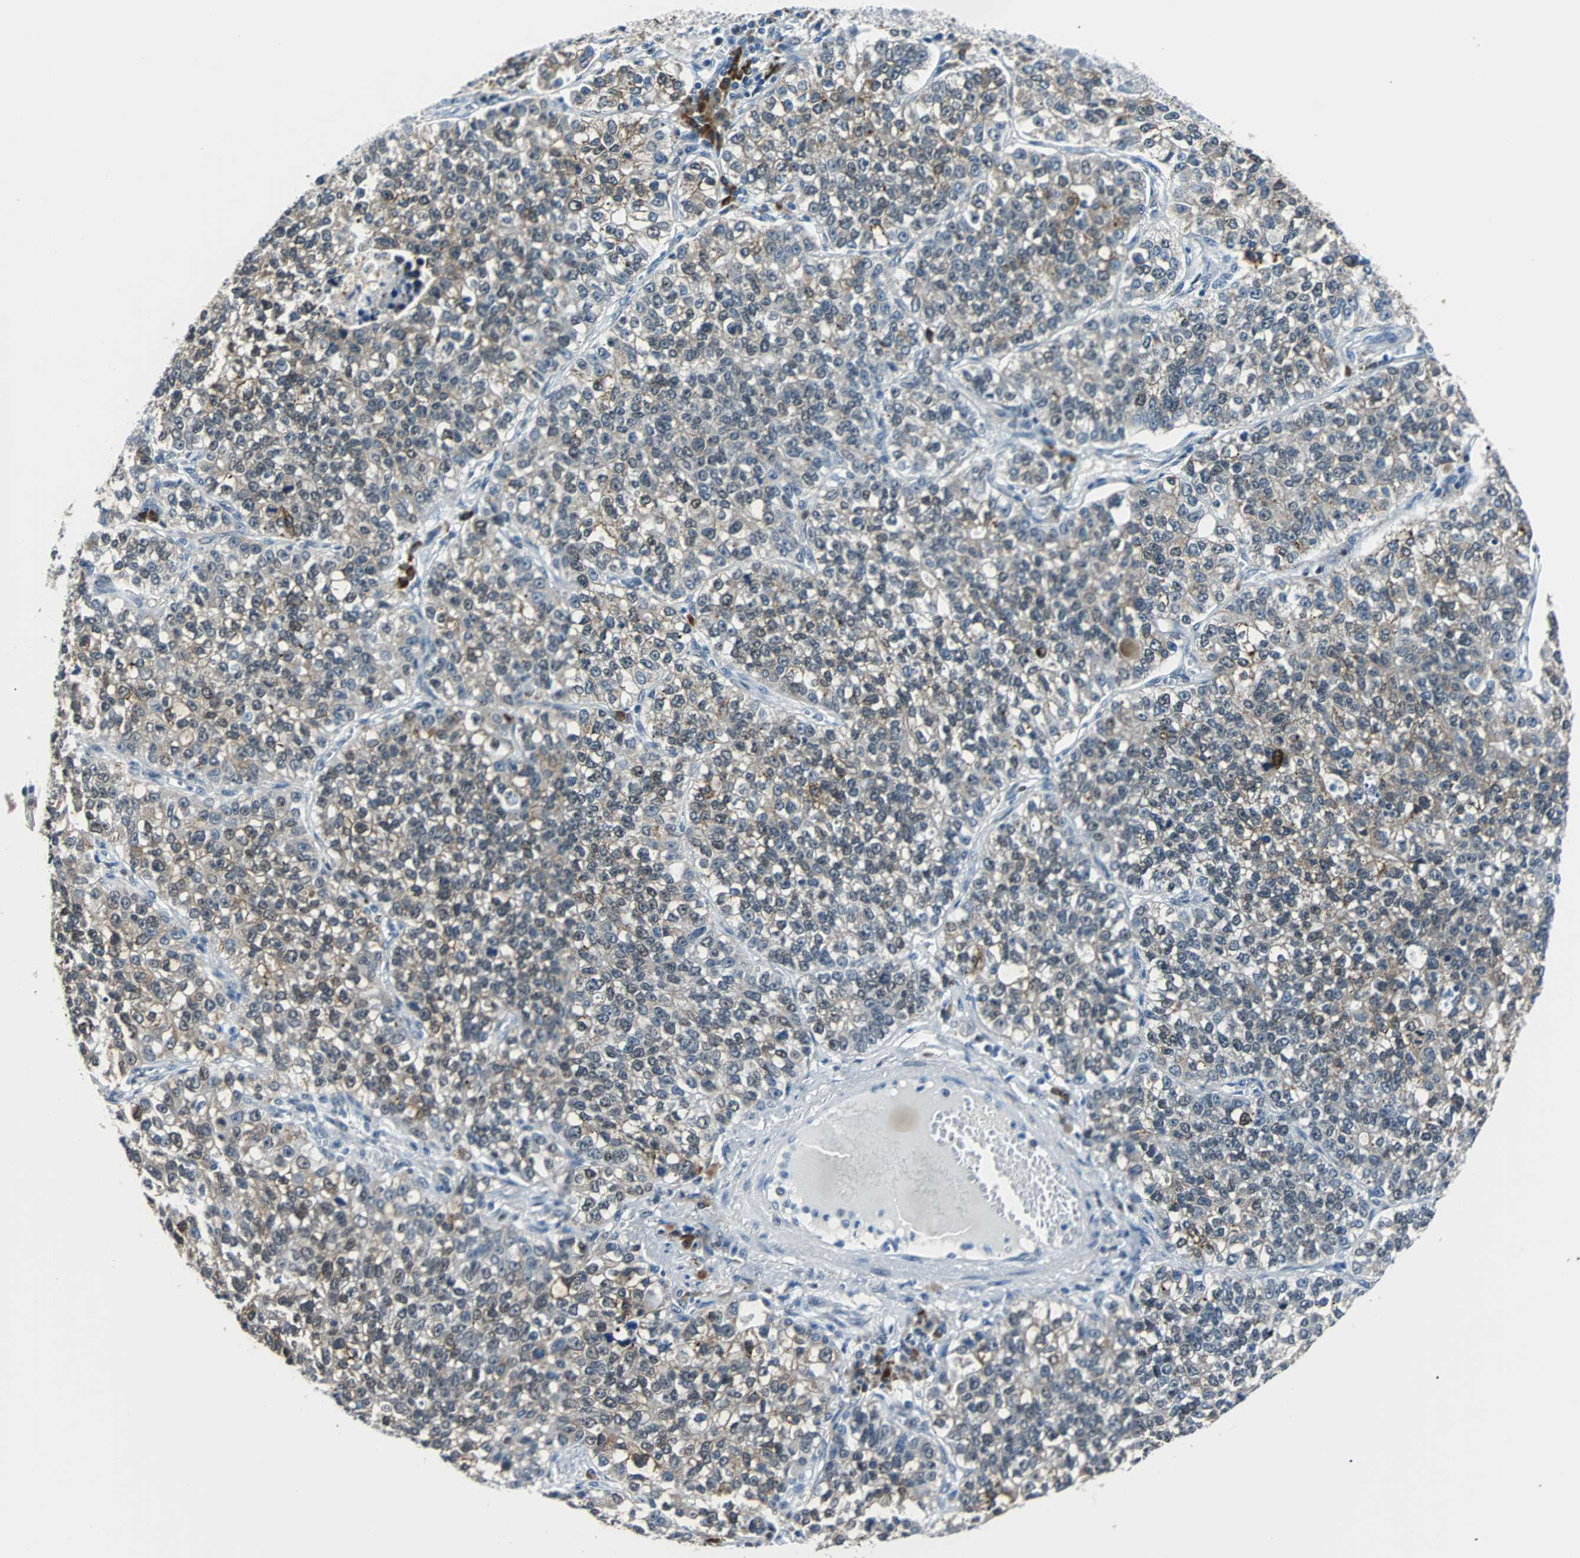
{"staining": {"intensity": "weak", "quantity": "25%-75%", "location": "cytoplasmic/membranous"}, "tissue": "lung cancer", "cell_type": "Tumor cells", "image_type": "cancer", "snomed": [{"axis": "morphology", "description": "Adenocarcinoma, NOS"}, {"axis": "topography", "description": "Lung"}], "caption": "Weak cytoplasmic/membranous expression for a protein is seen in approximately 25%-75% of tumor cells of lung adenocarcinoma using IHC.", "gene": "USP28", "patient": {"sex": "male", "age": 49}}